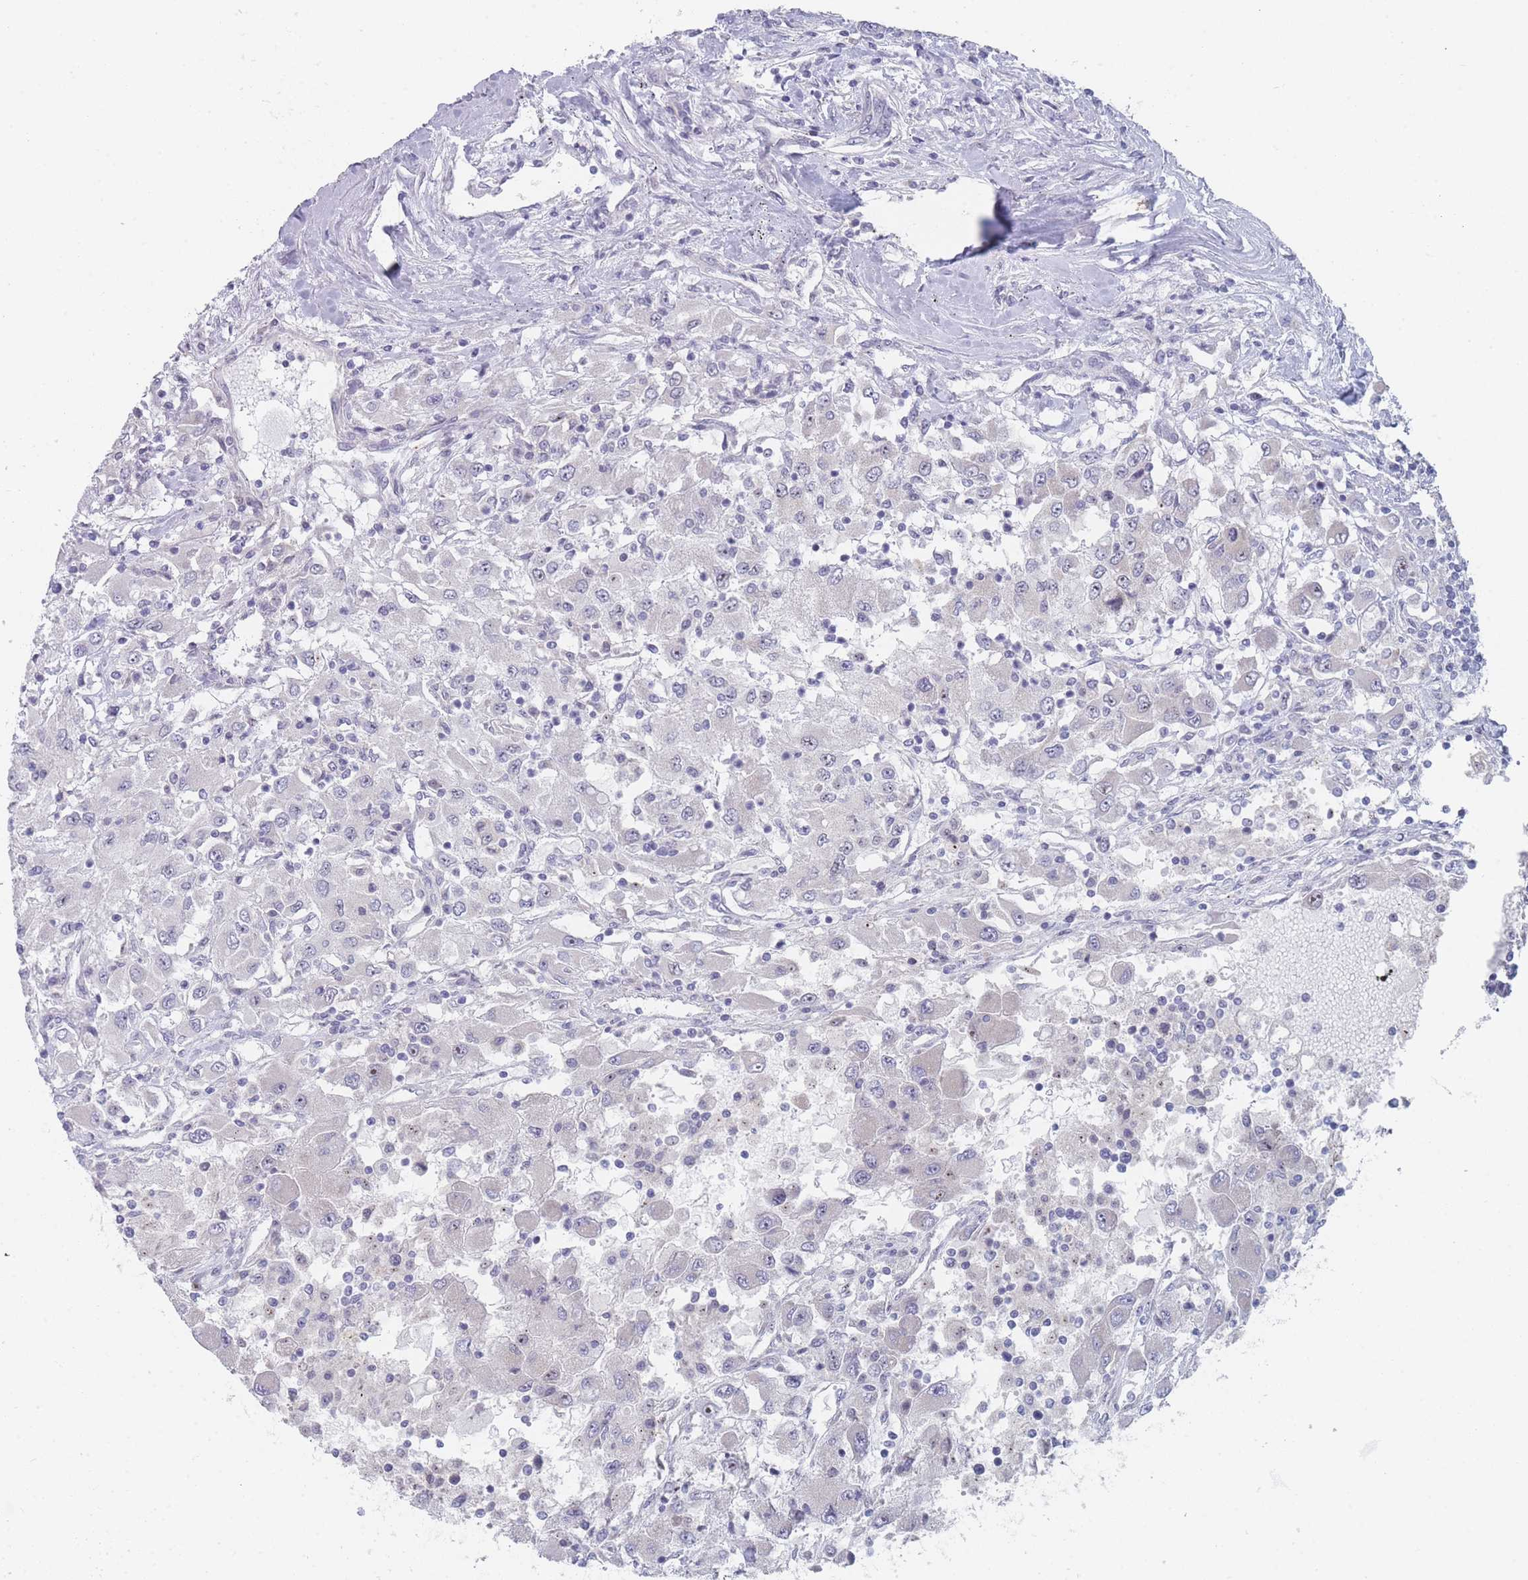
{"staining": {"intensity": "negative", "quantity": "none", "location": "none"}, "tissue": "renal cancer", "cell_type": "Tumor cells", "image_type": "cancer", "snomed": [{"axis": "morphology", "description": "Adenocarcinoma, NOS"}, {"axis": "topography", "description": "Kidney"}], "caption": "Adenocarcinoma (renal) was stained to show a protein in brown. There is no significant positivity in tumor cells.", "gene": "RNF8", "patient": {"sex": "female", "age": 67}}